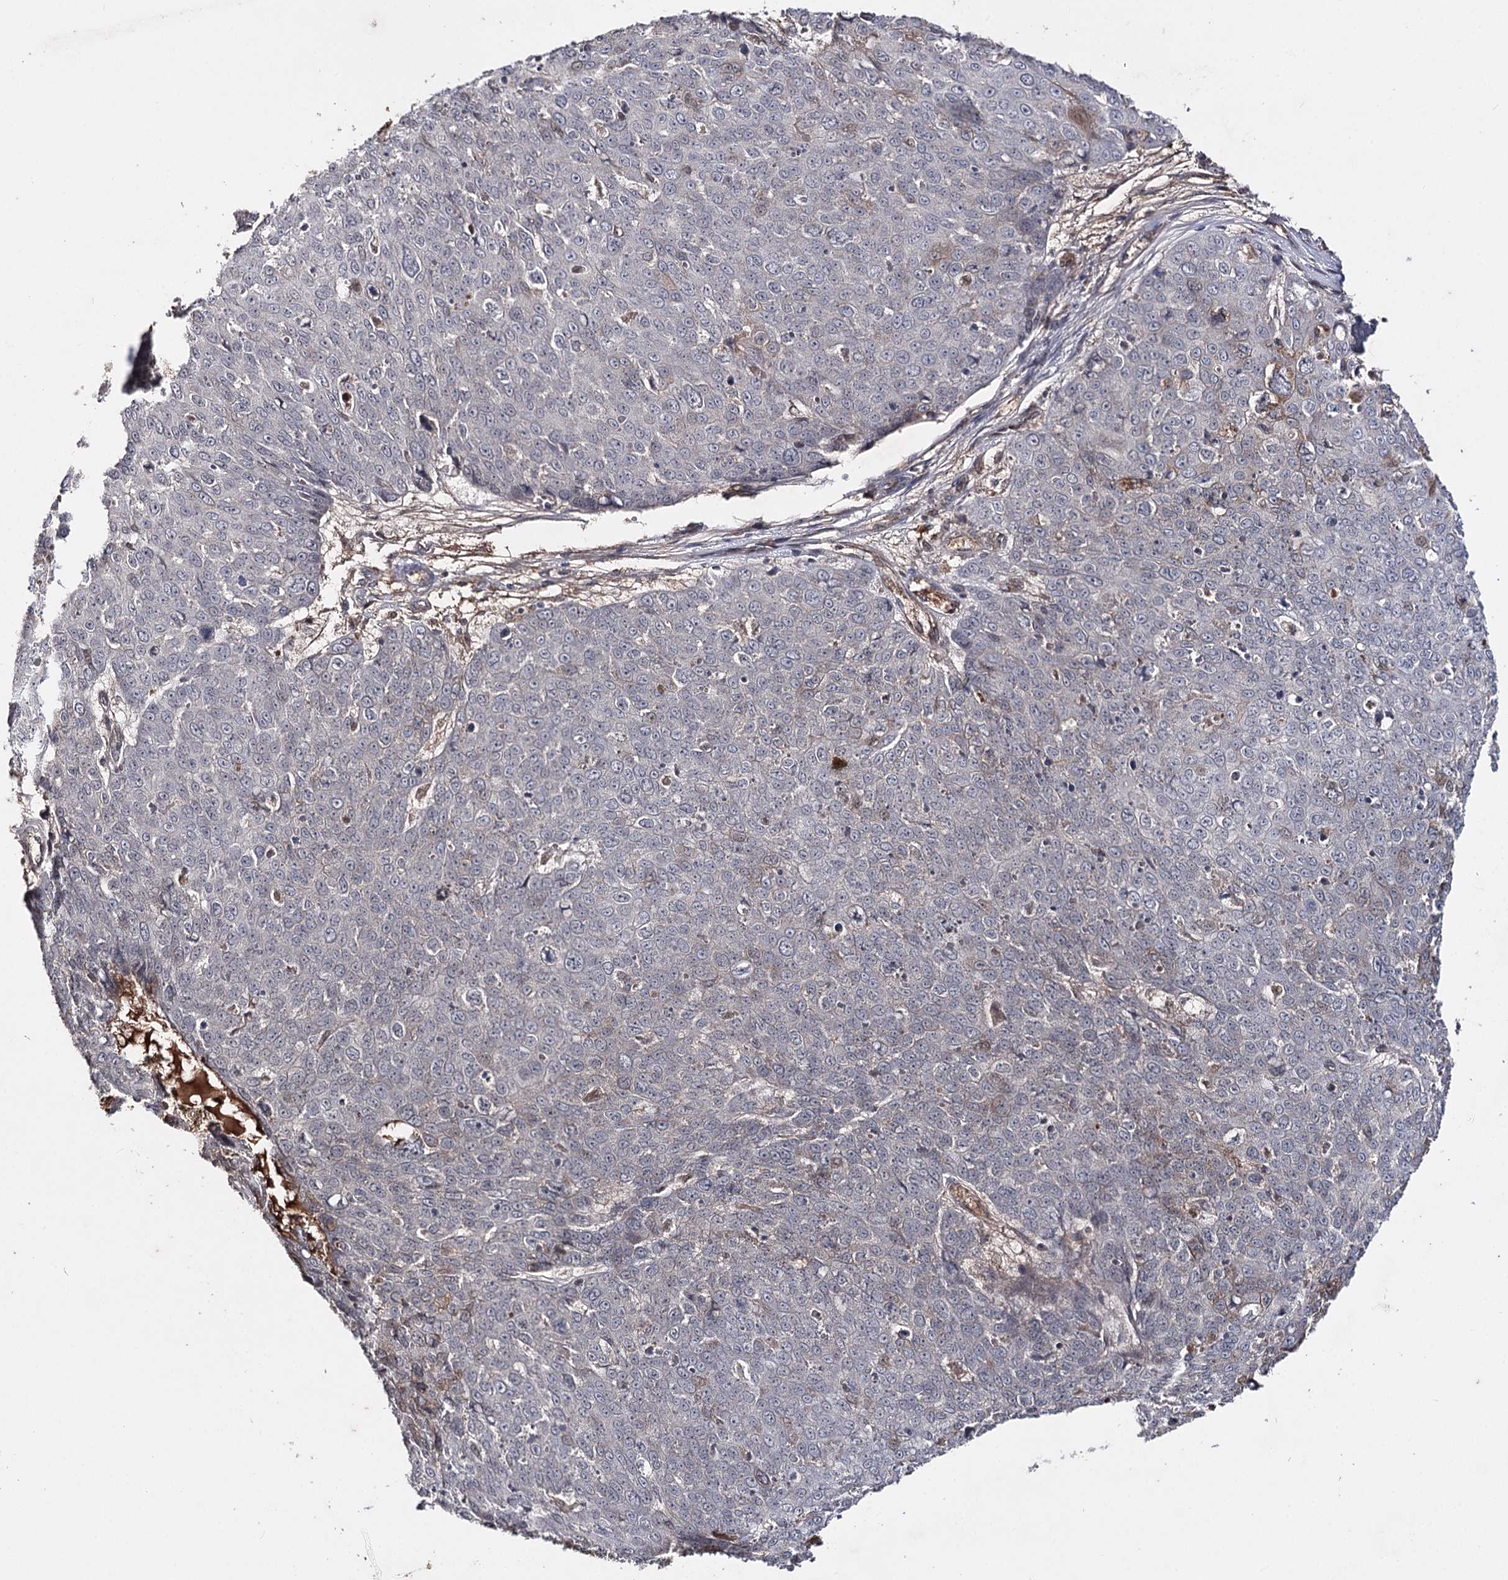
{"staining": {"intensity": "negative", "quantity": "none", "location": "none"}, "tissue": "skin cancer", "cell_type": "Tumor cells", "image_type": "cancer", "snomed": [{"axis": "morphology", "description": "Squamous cell carcinoma, NOS"}, {"axis": "topography", "description": "Skin"}], "caption": "Tumor cells show no significant protein positivity in skin squamous cell carcinoma.", "gene": "SYNGR3", "patient": {"sex": "male", "age": 71}}